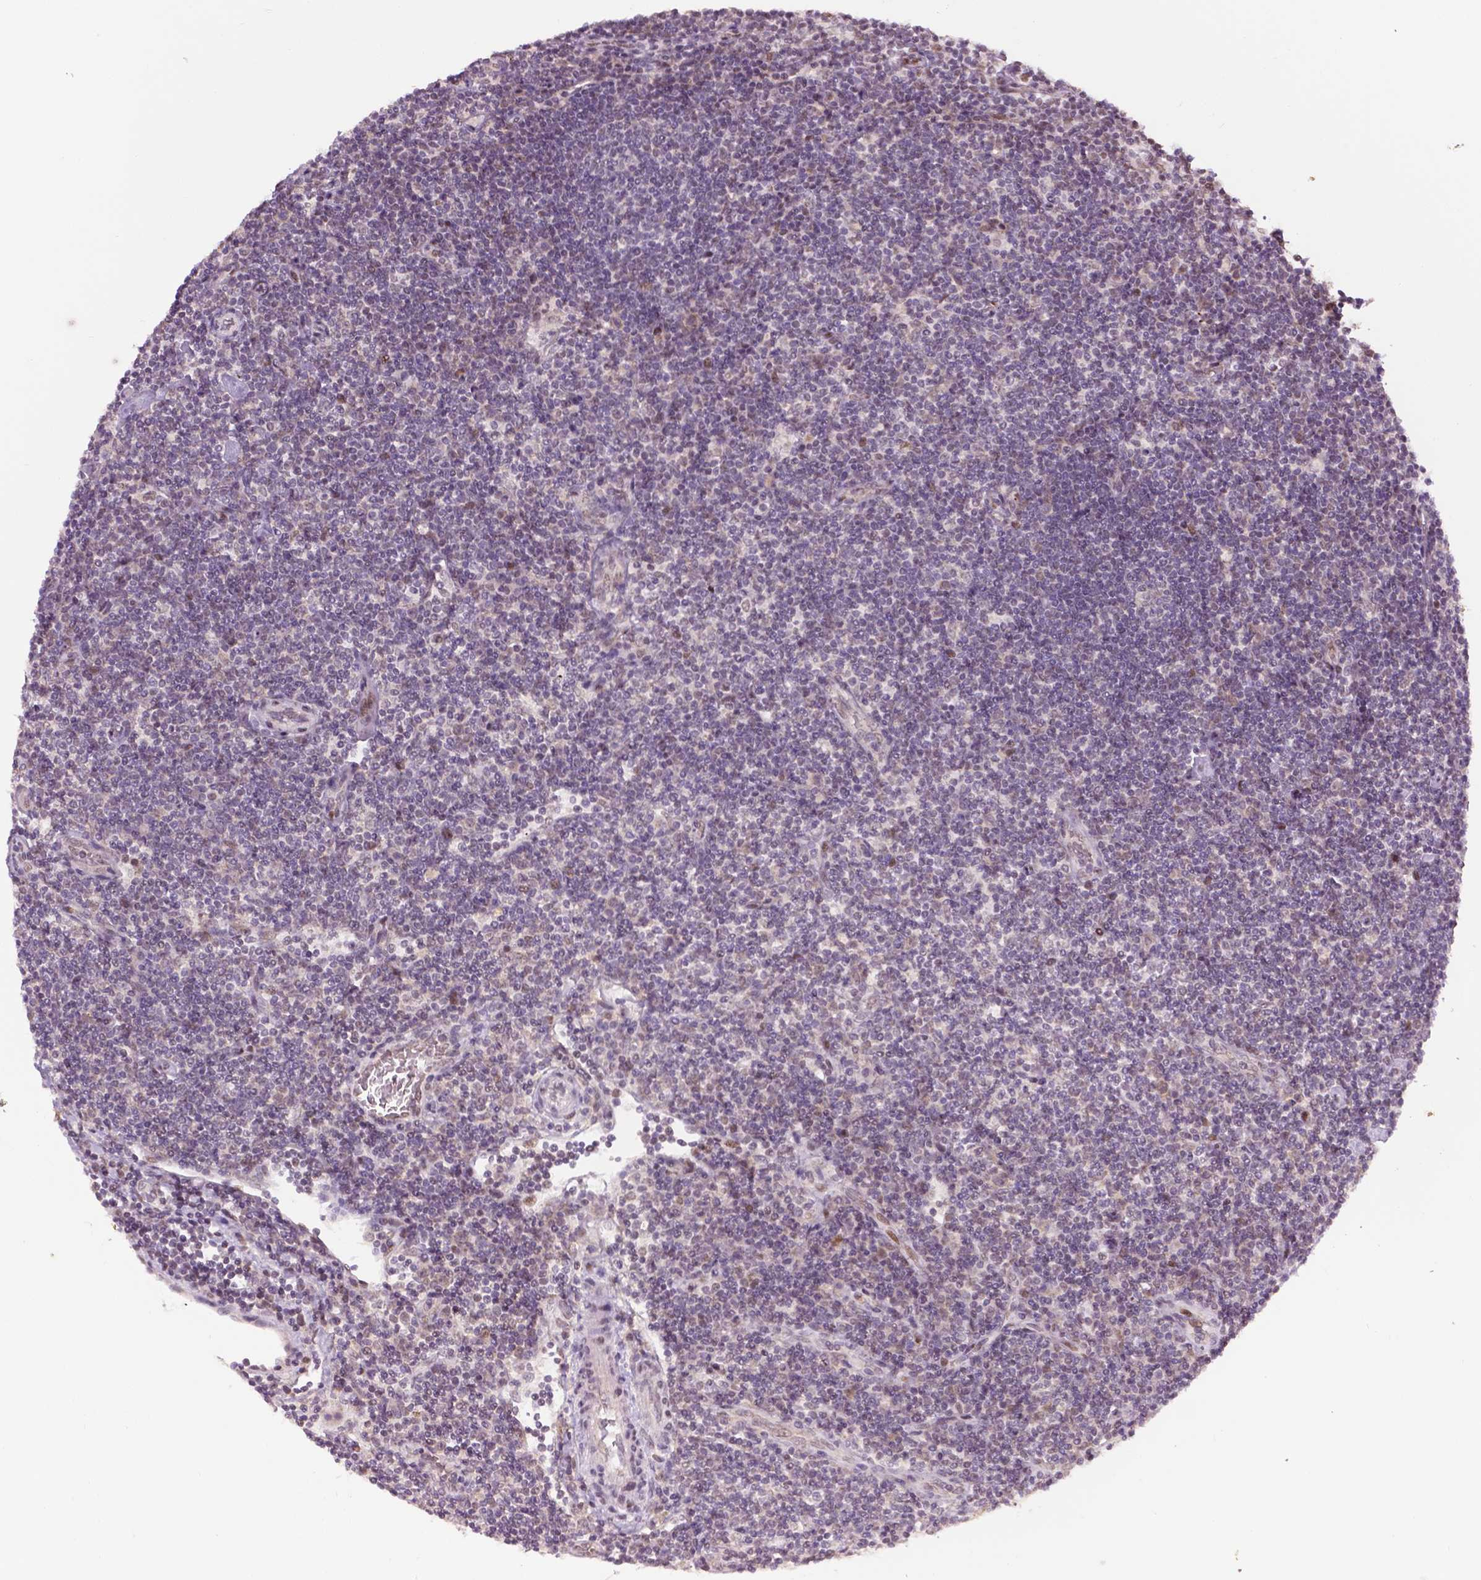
{"staining": {"intensity": "negative", "quantity": "none", "location": "none"}, "tissue": "lymphoma", "cell_type": "Tumor cells", "image_type": "cancer", "snomed": [{"axis": "morphology", "description": "Hodgkin's disease, NOS"}, {"axis": "topography", "description": "Lymph node"}], "caption": "This image is of Hodgkin's disease stained with immunohistochemistry to label a protein in brown with the nuclei are counter-stained blue. There is no expression in tumor cells.", "gene": "ZNF41", "patient": {"sex": "male", "age": 40}}